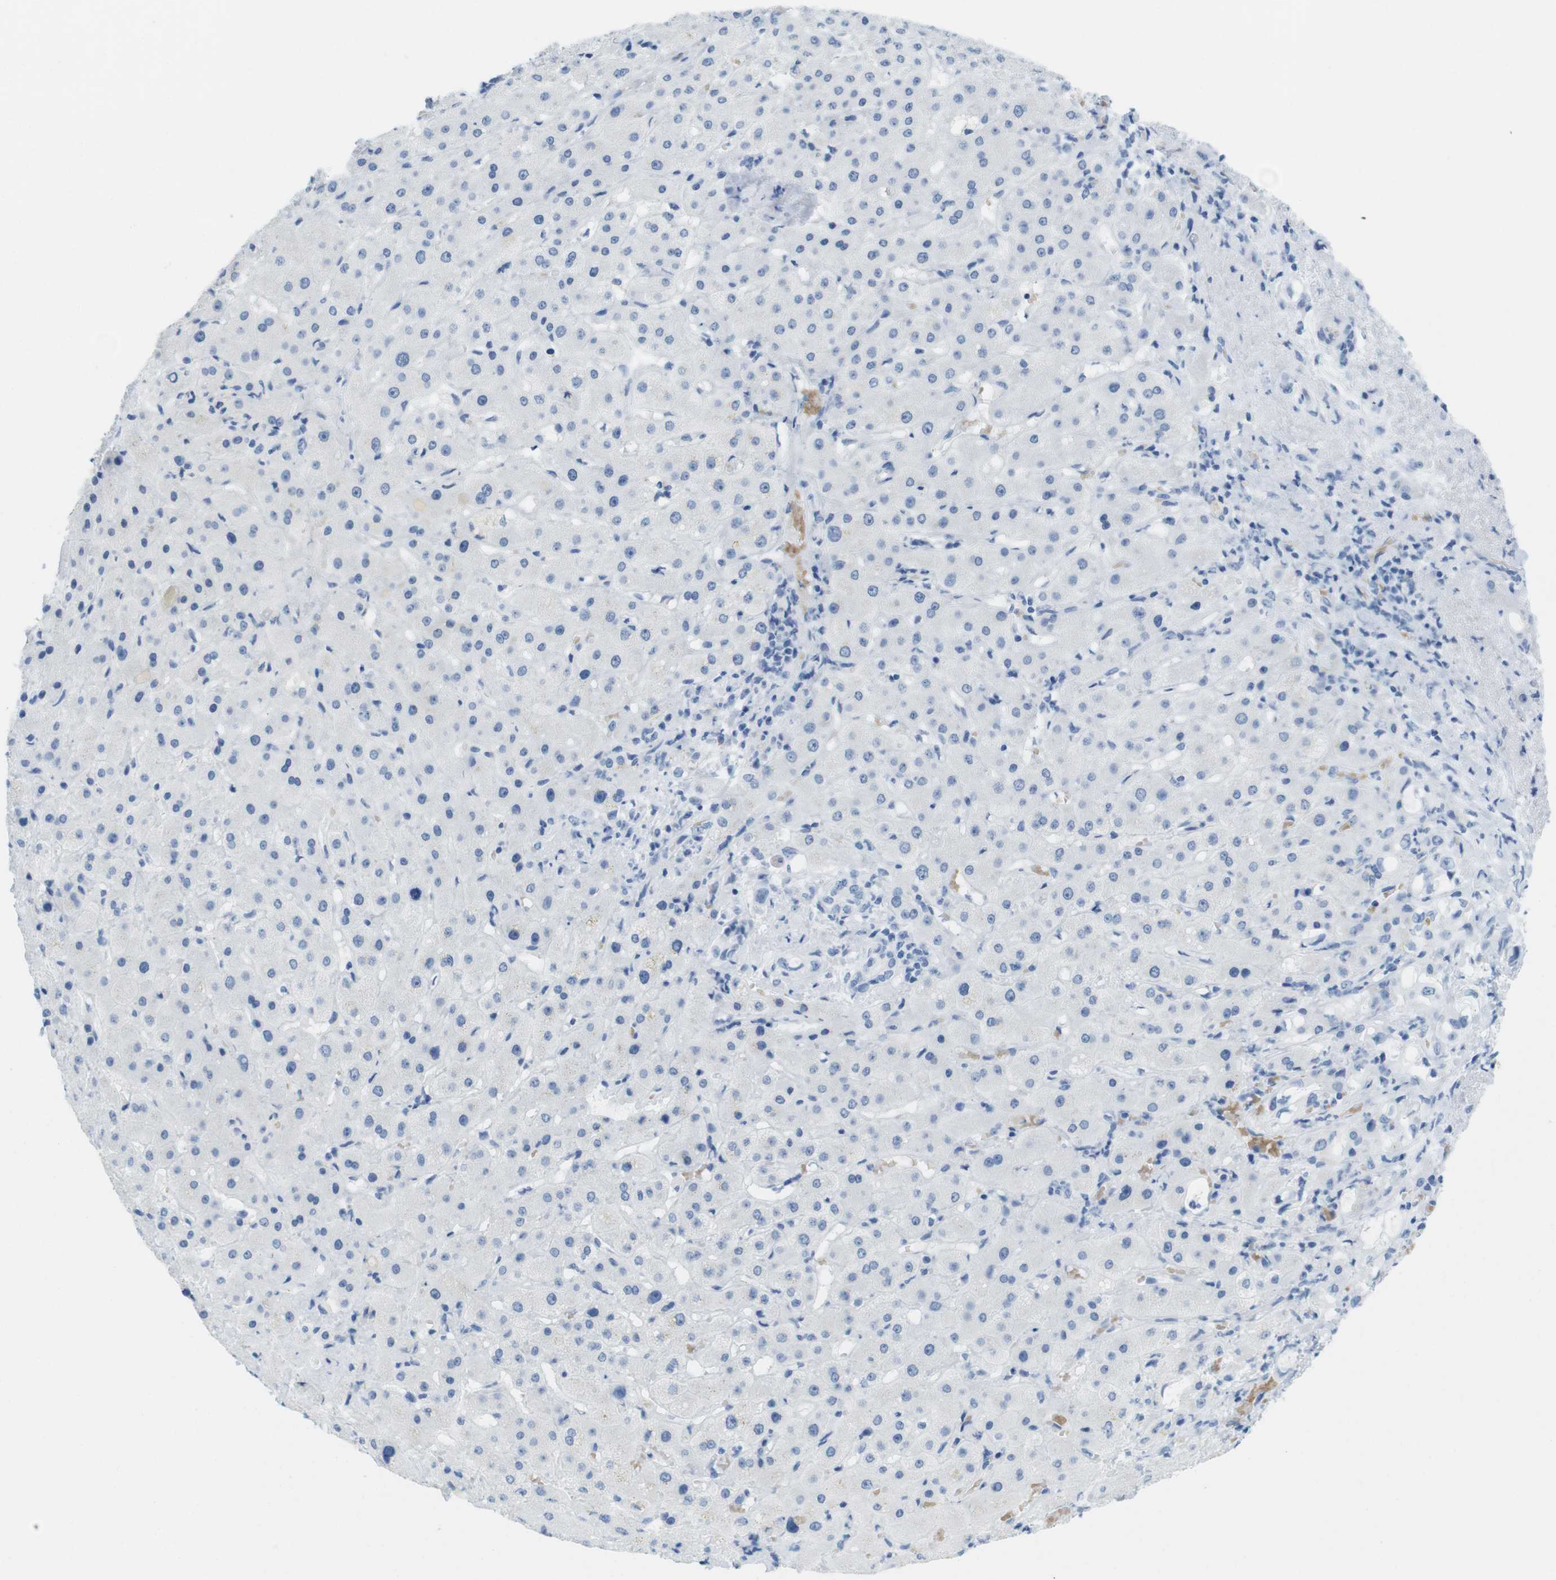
{"staining": {"intensity": "negative", "quantity": "none", "location": "none"}, "tissue": "liver cancer", "cell_type": "Tumor cells", "image_type": "cancer", "snomed": [{"axis": "morphology", "description": "Cholangiocarcinoma"}, {"axis": "topography", "description": "Liver"}], "caption": "An immunohistochemistry (IHC) image of liver cancer (cholangiocarcinoma) is shown. There is no staining in tumor cells of liver cancer (cholangiocarcinoma).", "gene": "TNNT2", "patient": {"sex": "female", "age": 65}}